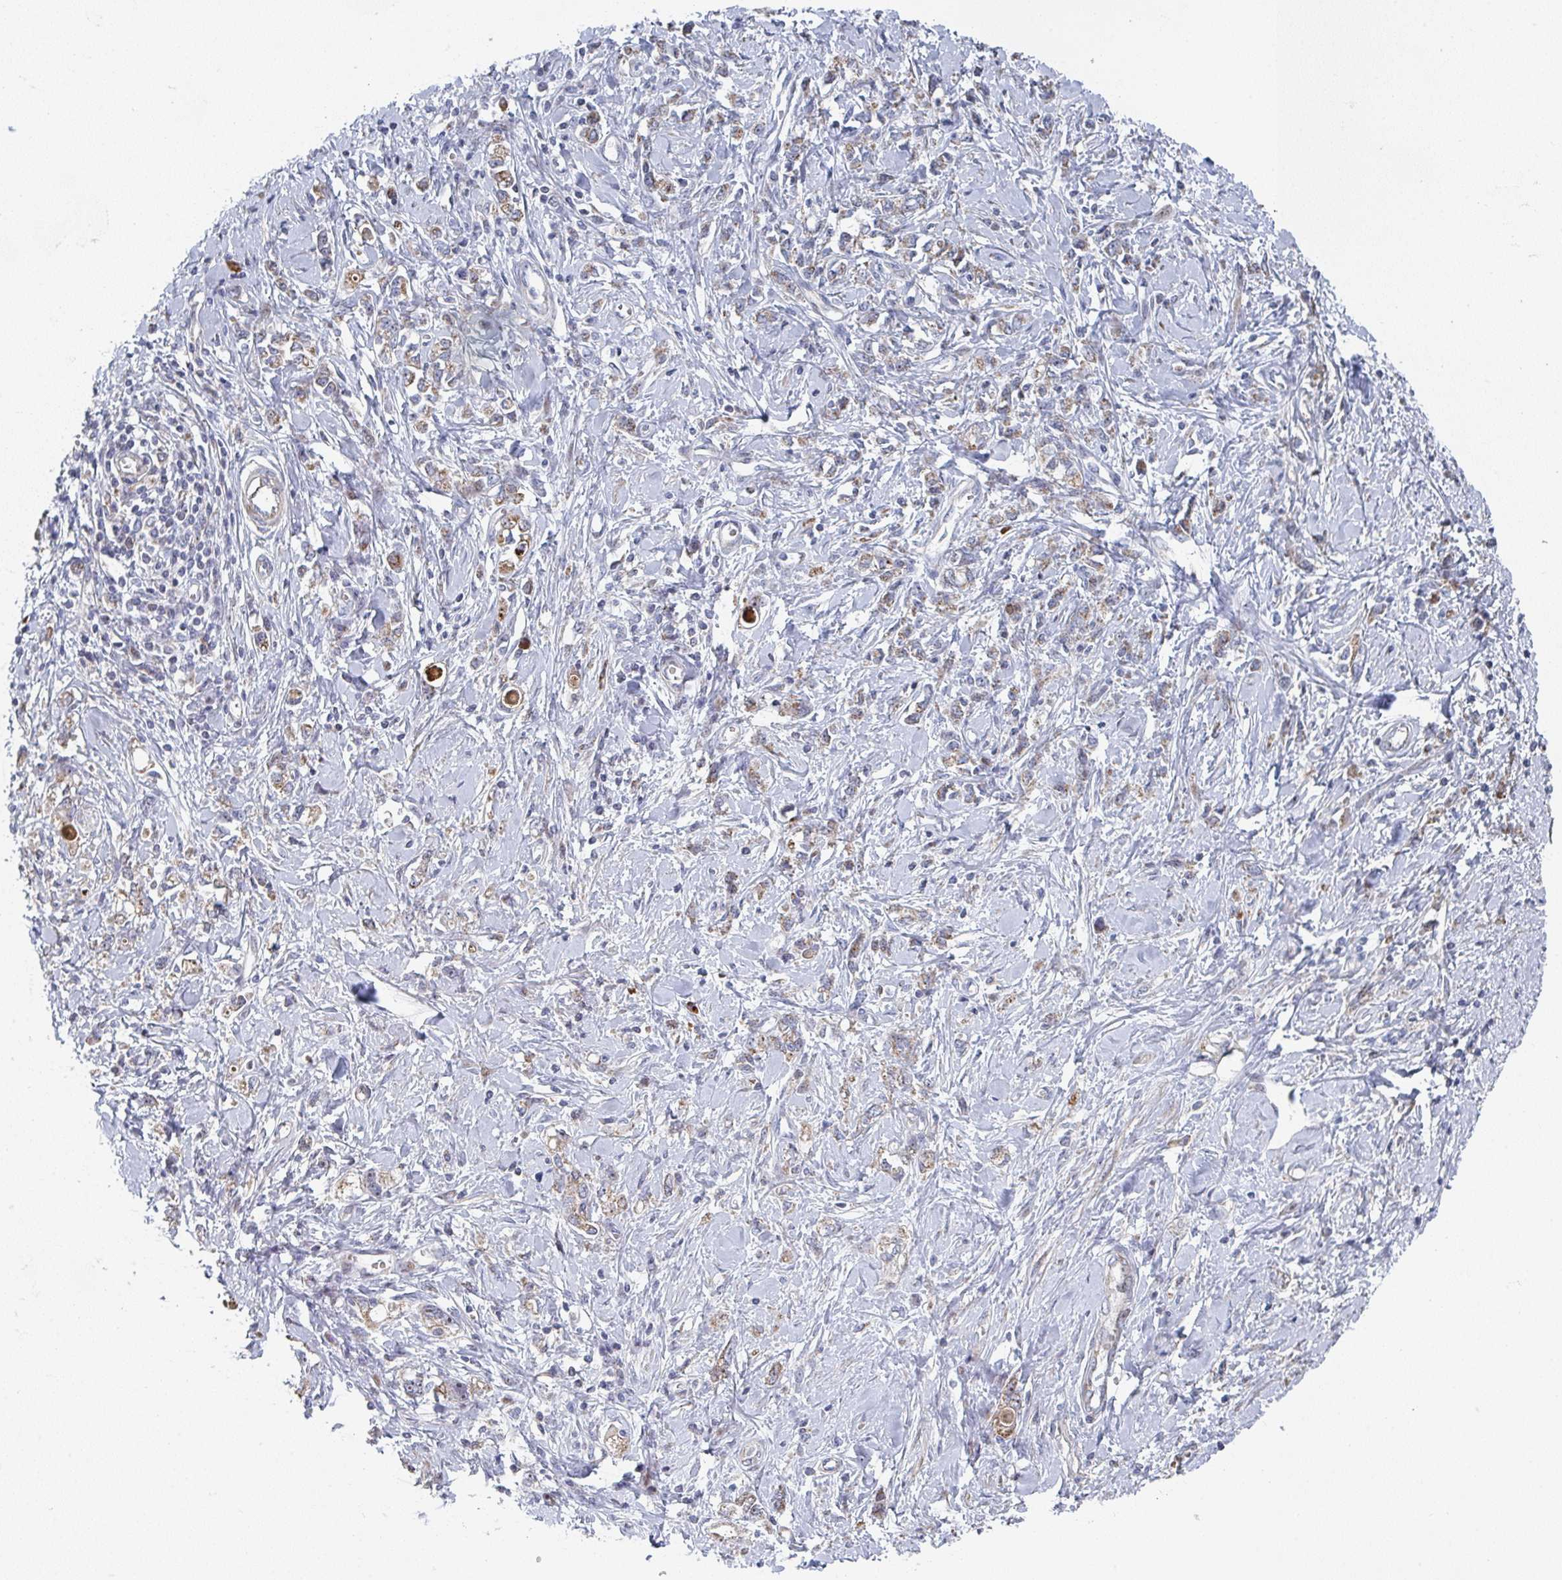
{"staining": {"intensity": "weak", "quantity": ">75%", "location": "cytoplasmic/membranous"}, "tissue": "stomach cancer", "cell_type": "Tumor cells", "image_type": "cancer", "snomed": [{"axis": "morphology", "description": "Adenocarcinoma, NOS"}, {"axis": "topography", "description": "Stomach"}], "caption": "This micrograph displays stomach adenocarcinoma stained with immunohistochemistry (IHC) to label a protein in brown. The cytoplasmic/membranous of tumor cells show weak positivity for the protein. Nuclei are counter-stained blue.", "gene": "ZNF644", "patient": {"sex": "female", "age": 76}}